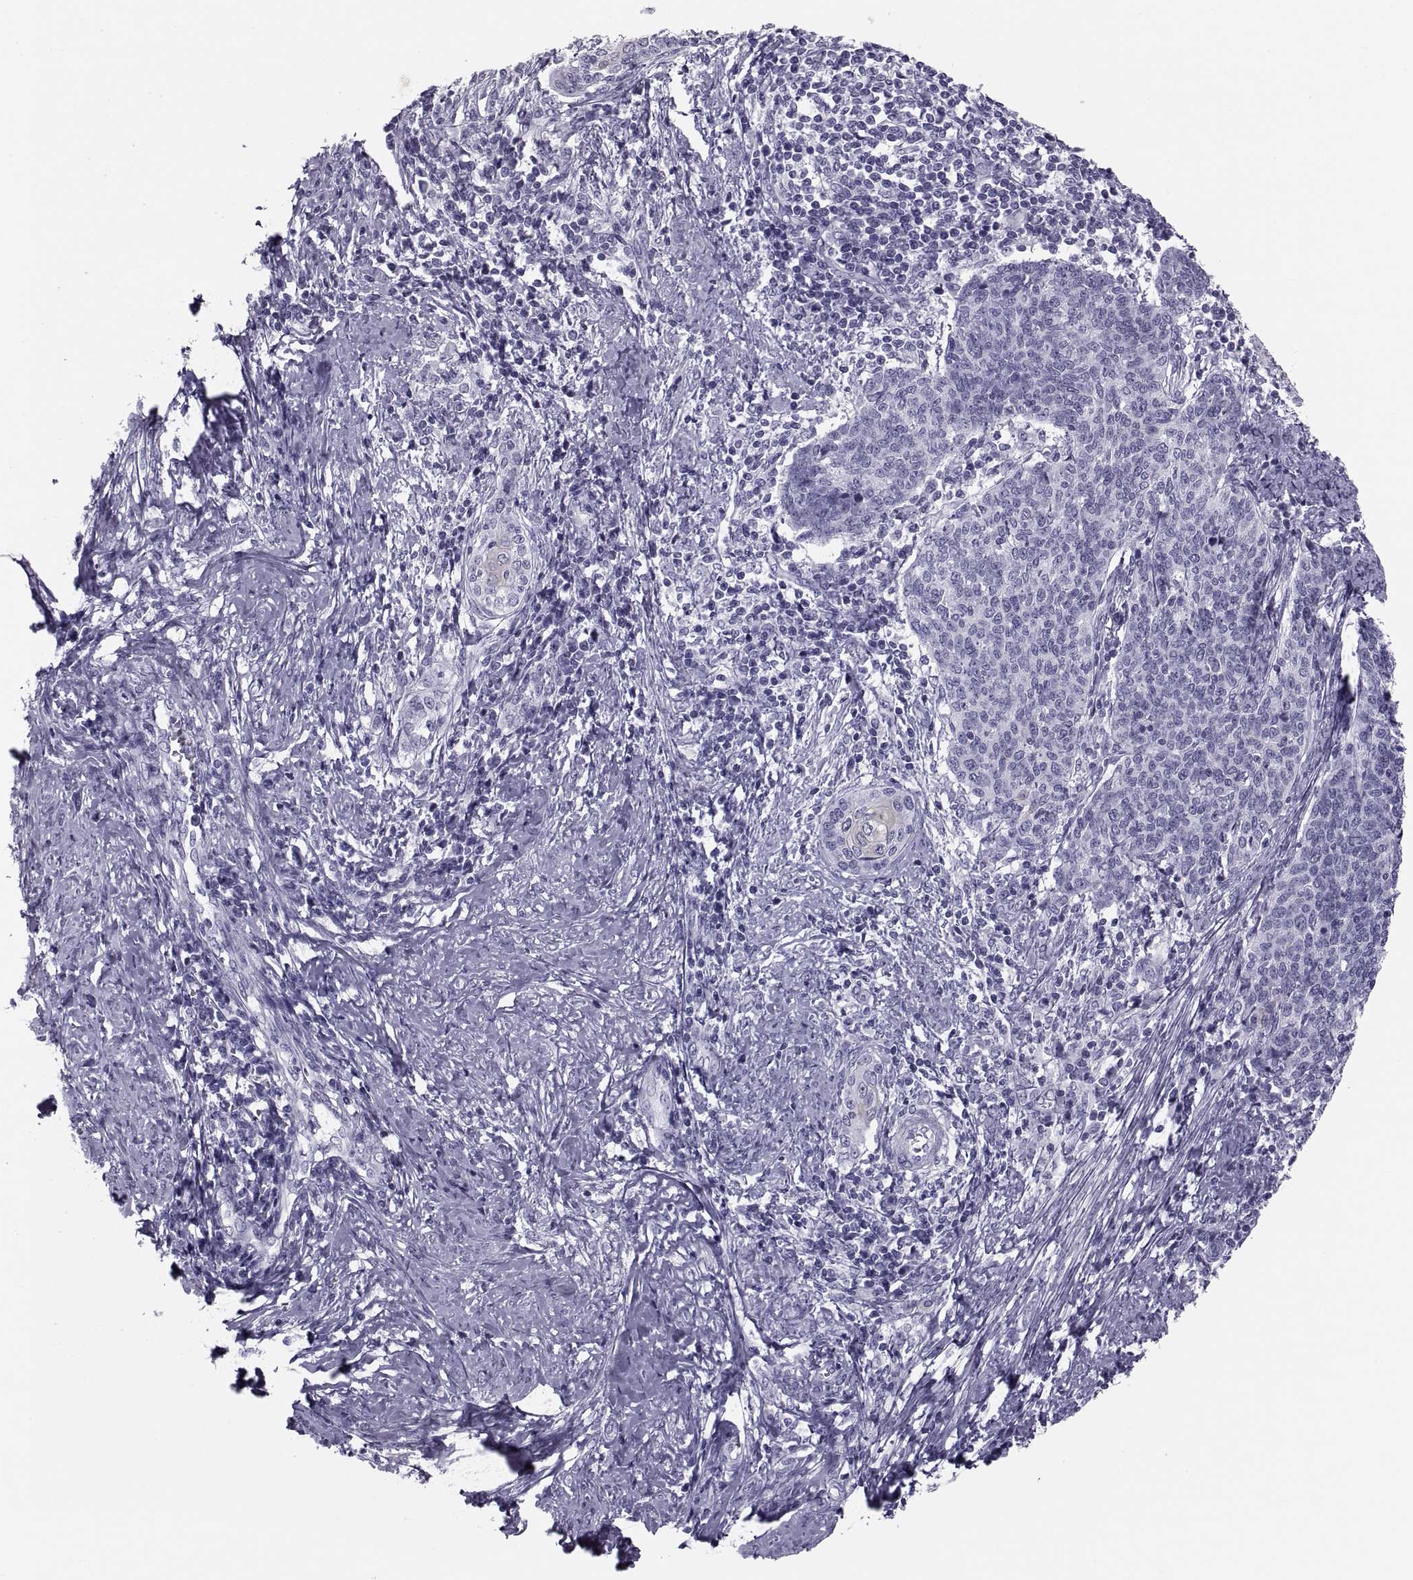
{"staining": {"intensity": "negative", "quantity": "none", "location": "none"}, "tissue": "cervical cancer", "cell_type": "Tumor cells", "image_type": "cancer", "snomed": [{"axis": "morphology", "description": "Squamous cell carcinoma, NOS"}, {"axis": "topography", "description": "Cervix"}], "caption": "Tumor cells show no significant positivity in cervical cancer.", "gene": "CRISP1", "patient": {"sex": "female", "age": 39}}